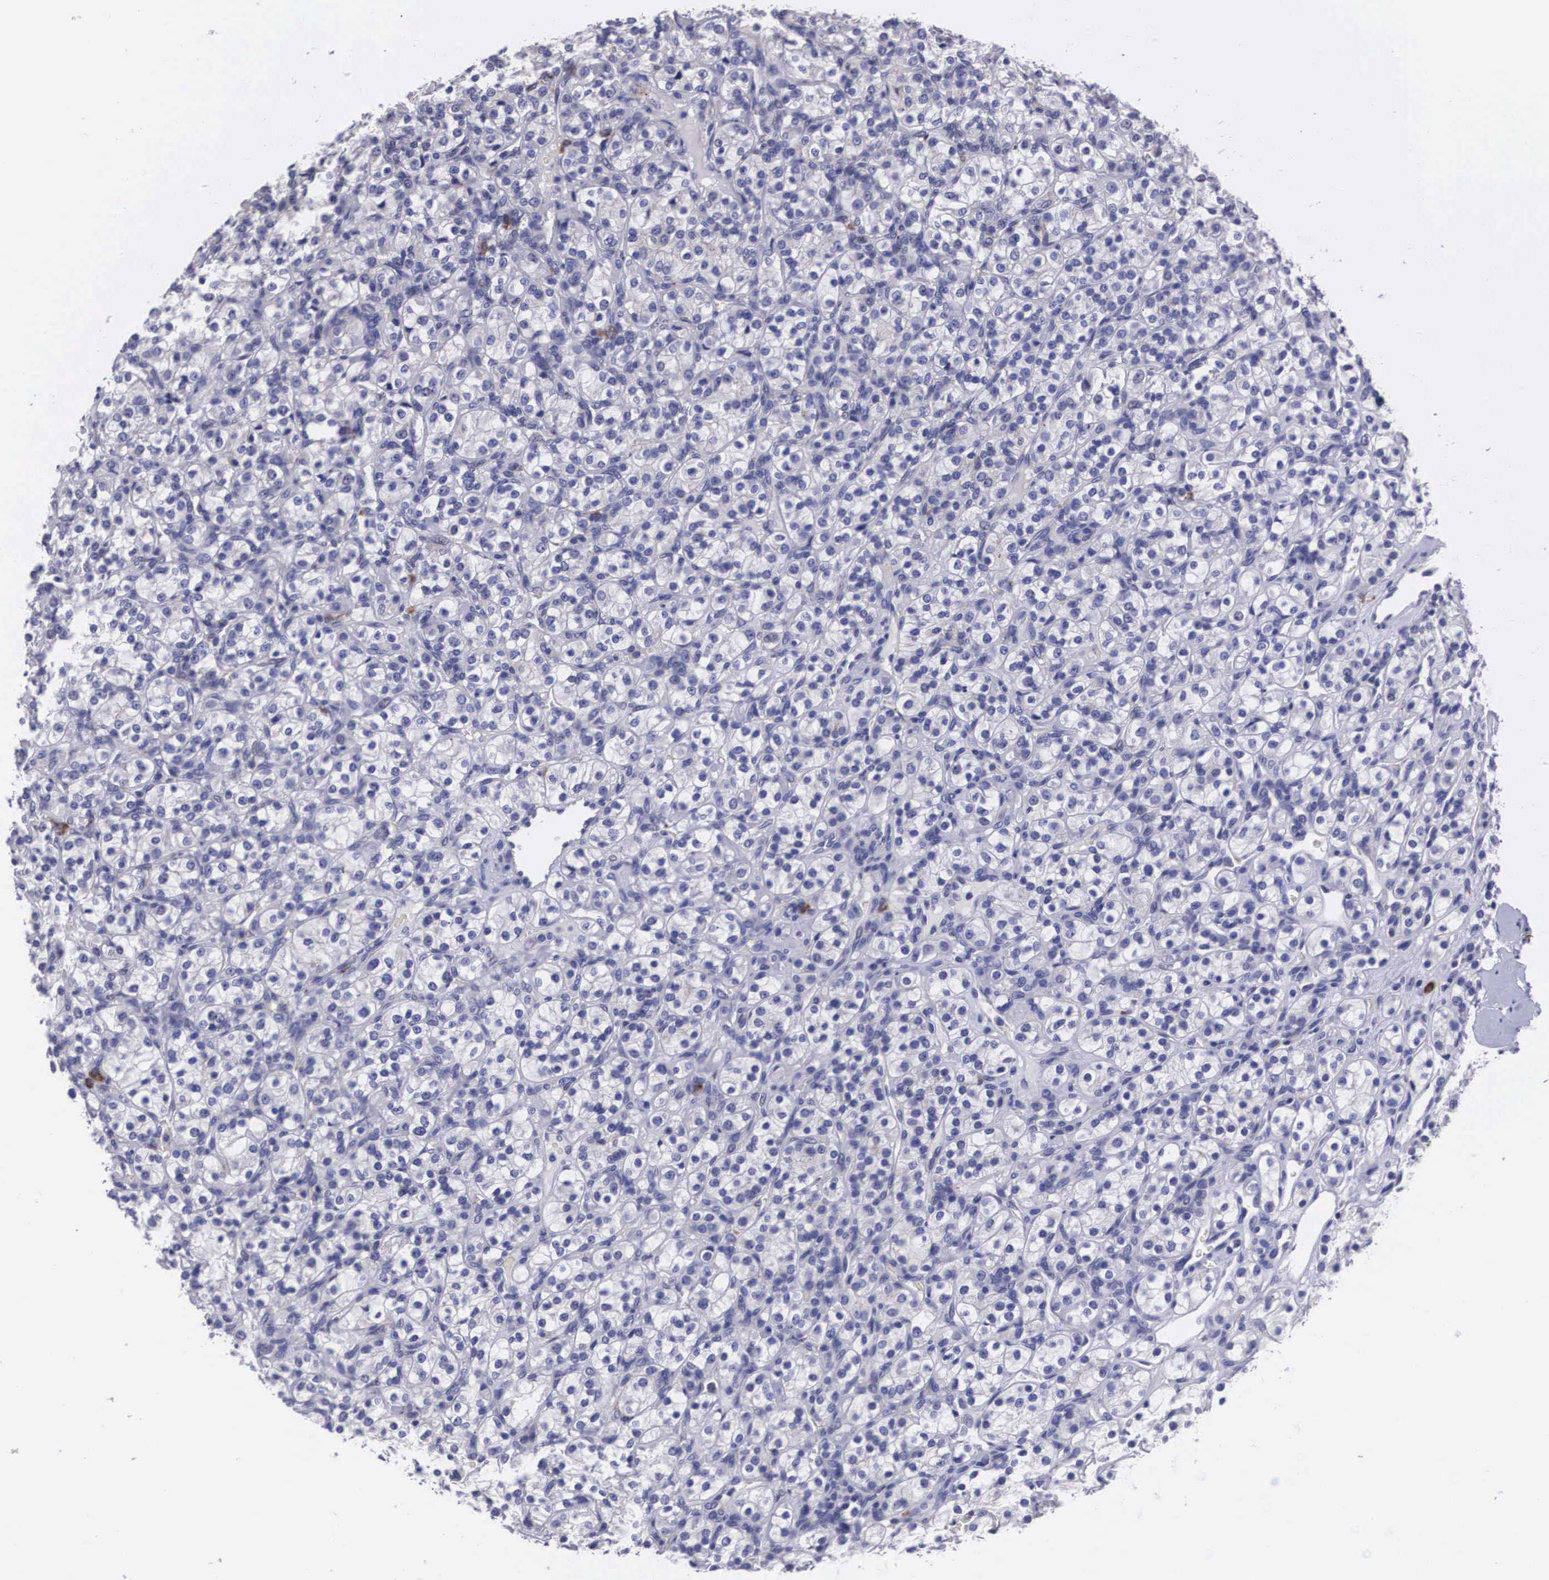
{"staining": {"intensity": "negative", "quantity": "none", "location": "none"}, "tissue": "renal cancer", "cell_type": "Tumor cells", "image_type": "cancer", "snomed": [{"axis": "morphology", "description": "Adenocarcinoma, NOS"}, {"axis": "topography", "description": "Kidney"}], "caption": "Renal cancer was stained to show a protein in brown. There is no significant expression in tumor cells.", "gene": "CRELD2", "patient": {"sex": "male", "age": 77}}